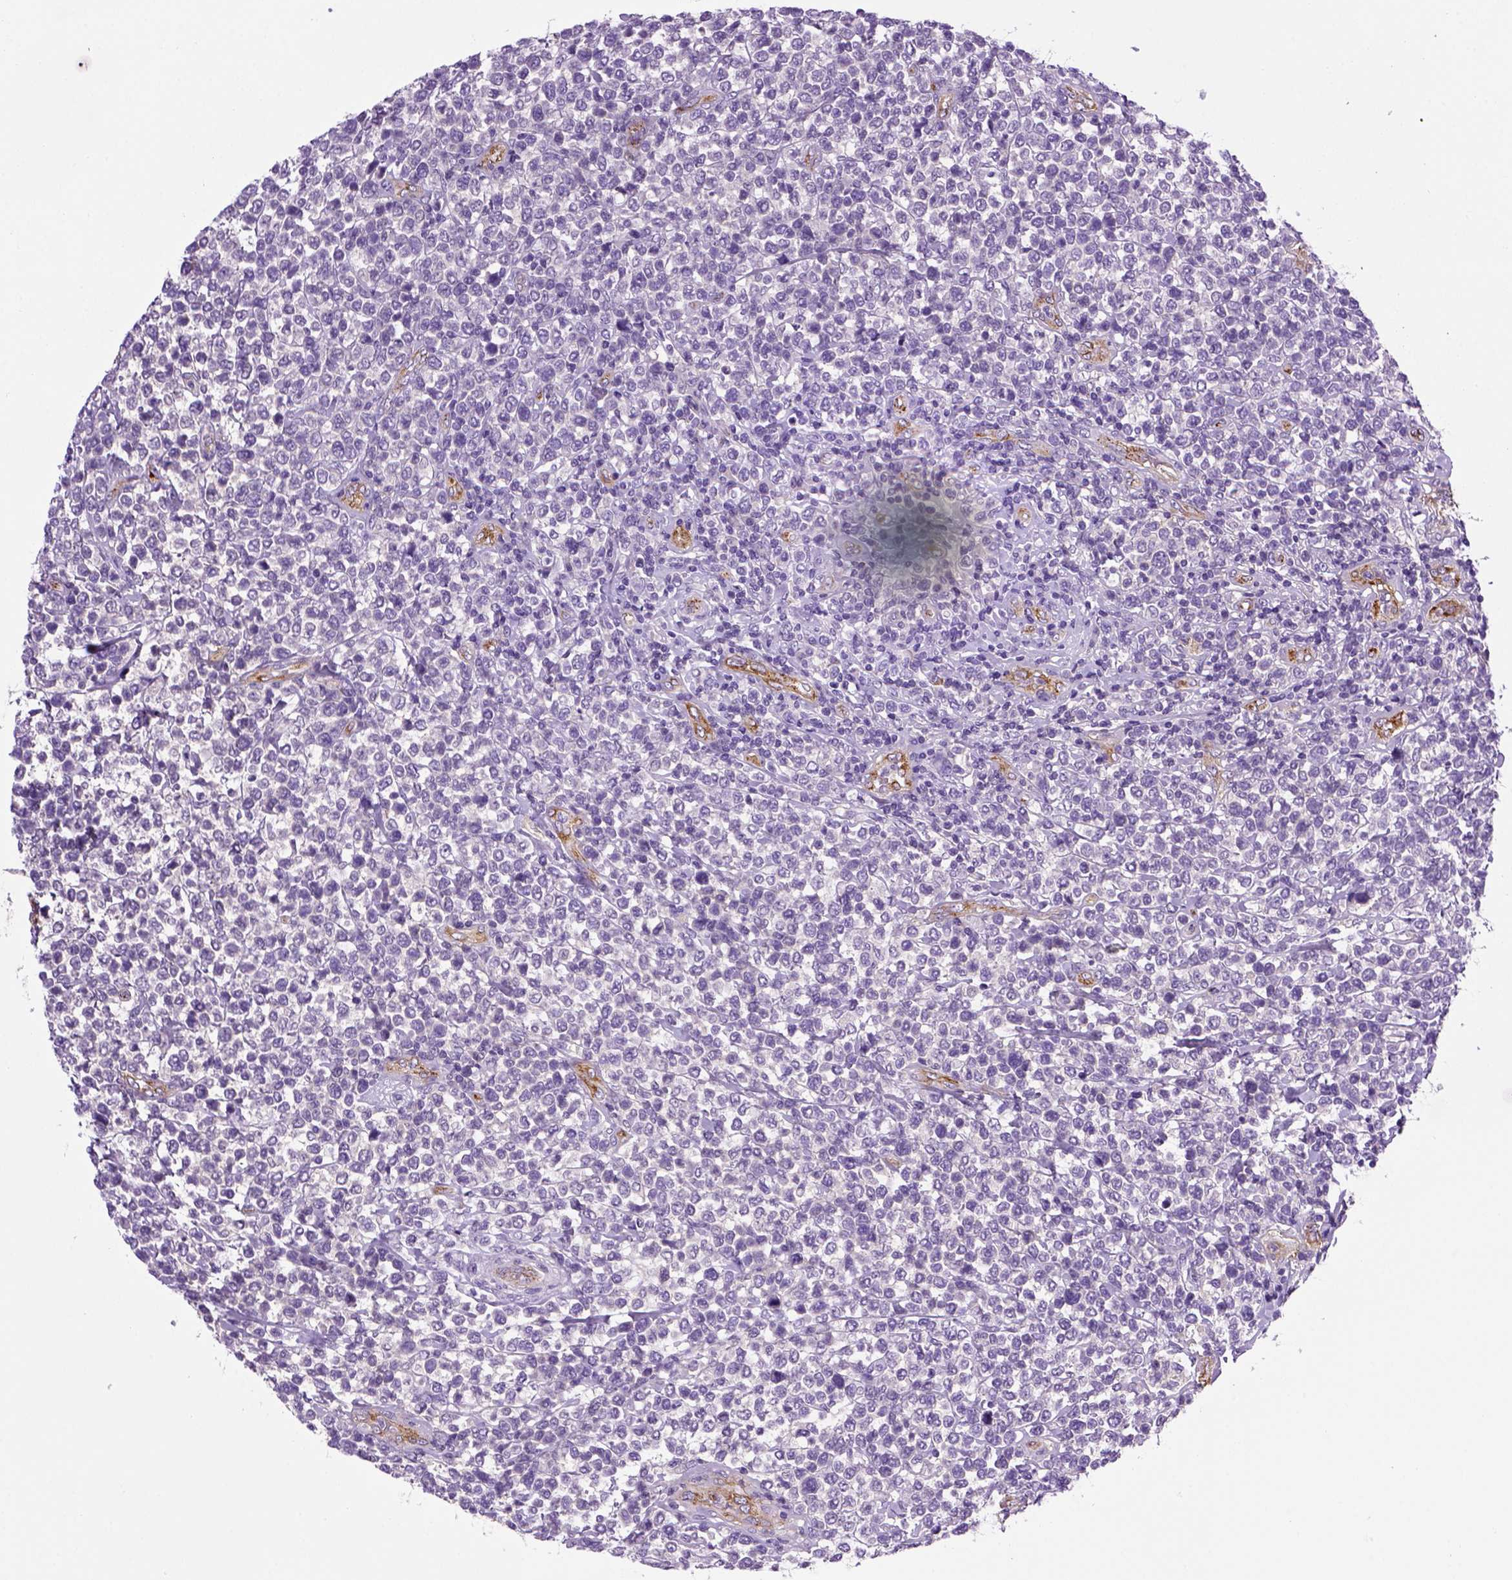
{"staining": {"intensity": "negative", "quantity": "none", "location": "none"}, "tissue": "lymphoma", "cell_type": "Tumor cells", "image_type": "cancer", "snomed": [{"axis": "morphology", "description": "Malignant lymphoma, non-Hodgkin's type, High grade"}, {"axis": "topography", "description": "Soft tissue"}], "caption": "Histopathology image shows no protein expression in tumor cells of high-grade malignant lymphoma, non-Hodgkin's type tissue.", "gene": "VWF", "patient": {"sex": "female", "age": 56}}